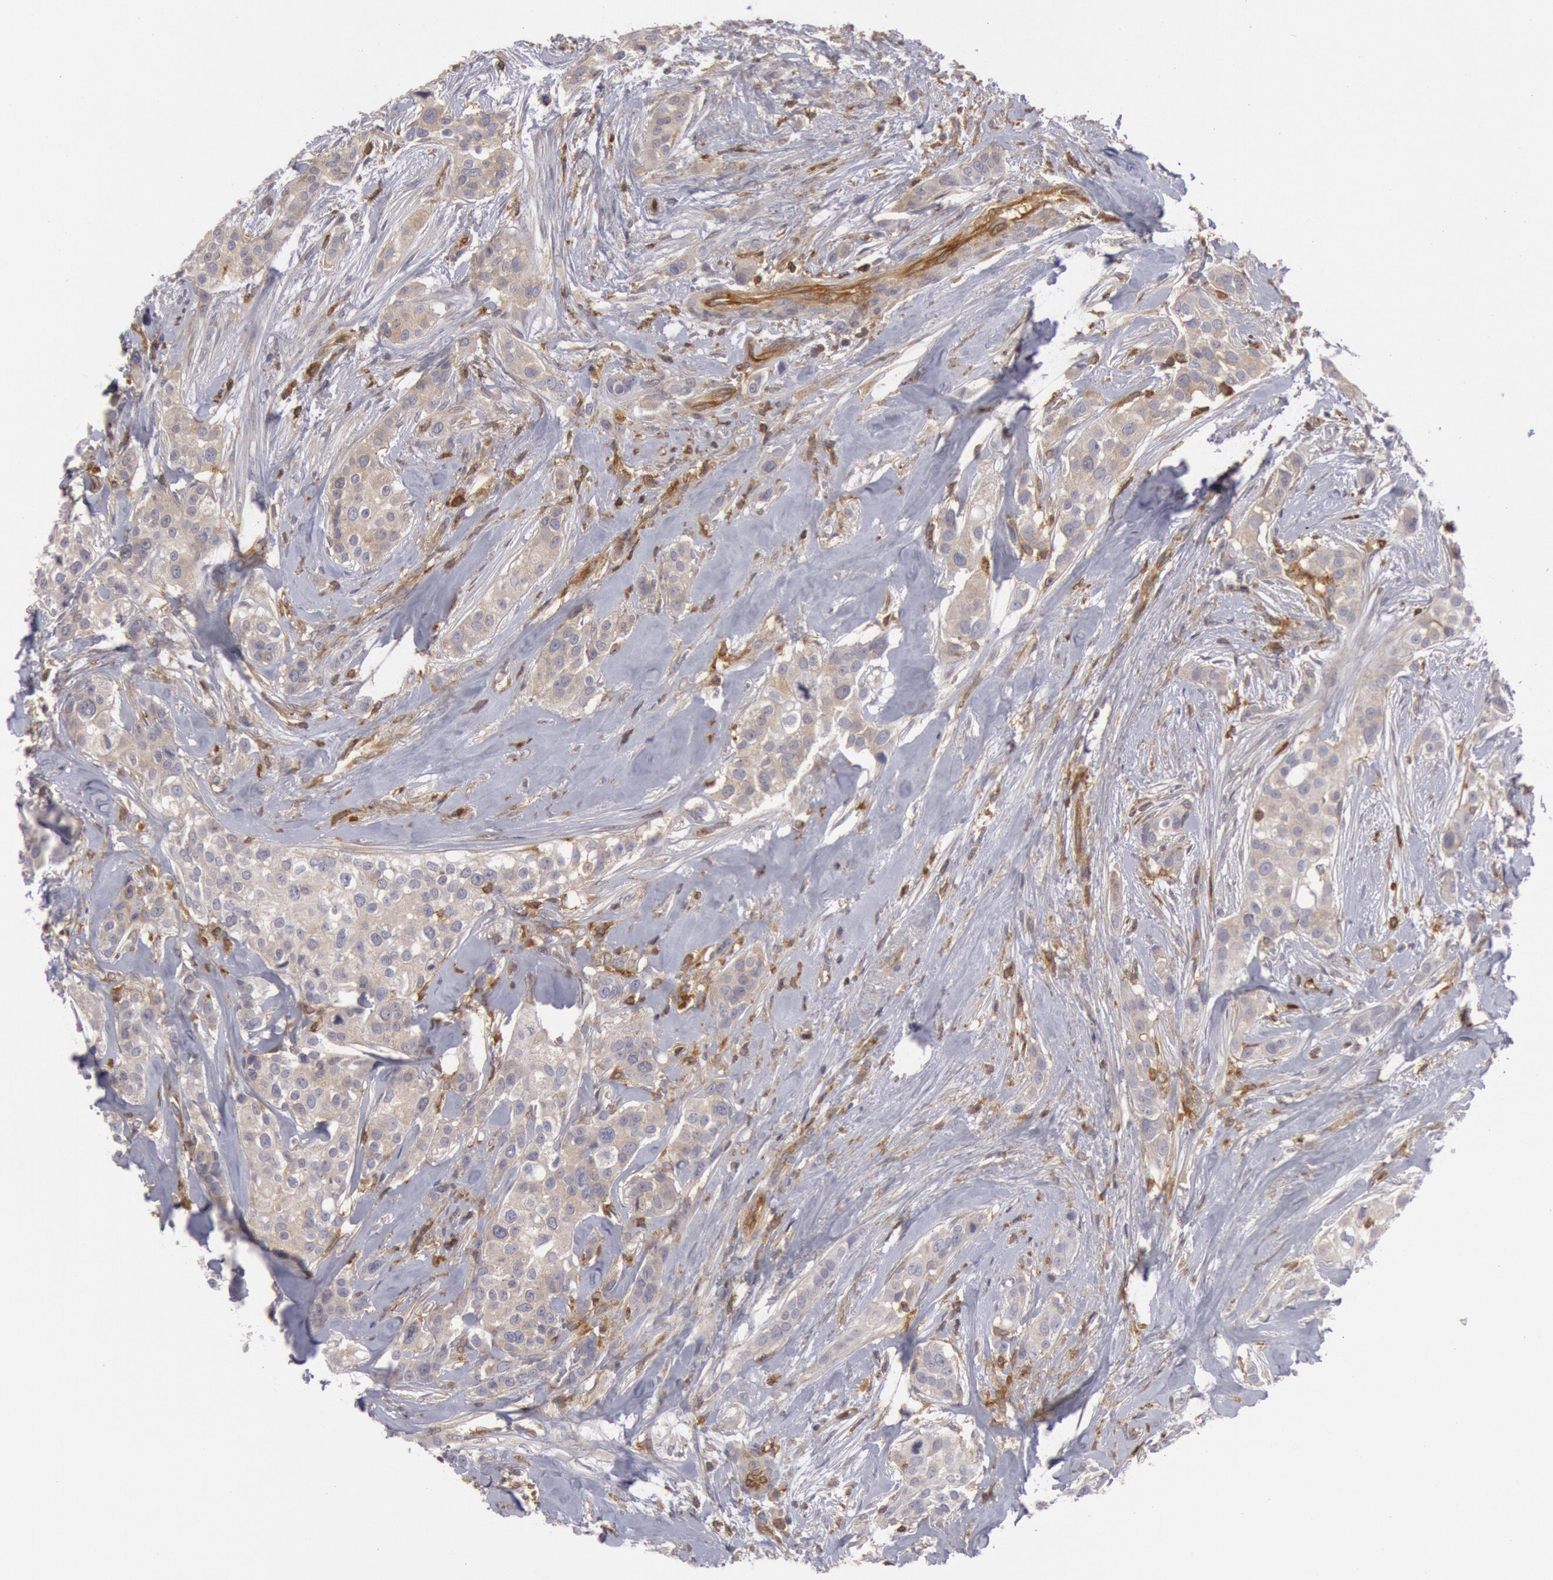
{"staining": {"intensity": "weak", "quantity": ">75%", "location": "cytoplasmic/membranous"}, "tissue": "breast cancer", "cell_type": "Tumor cells", "image_type": "cancer", "snomed": [{"axis": "morphology", "description": "Duct carcinoma"}, {"axis": "topography", "description": "Breast"}], "caption": "Tumor cells exhibit weak cytoplasmic/membranous expression in about >75% of cells in invasive ductal carcinoma (breast).", "gene": "IKBKB", "patient": {"sex": "female", "age": 45}}